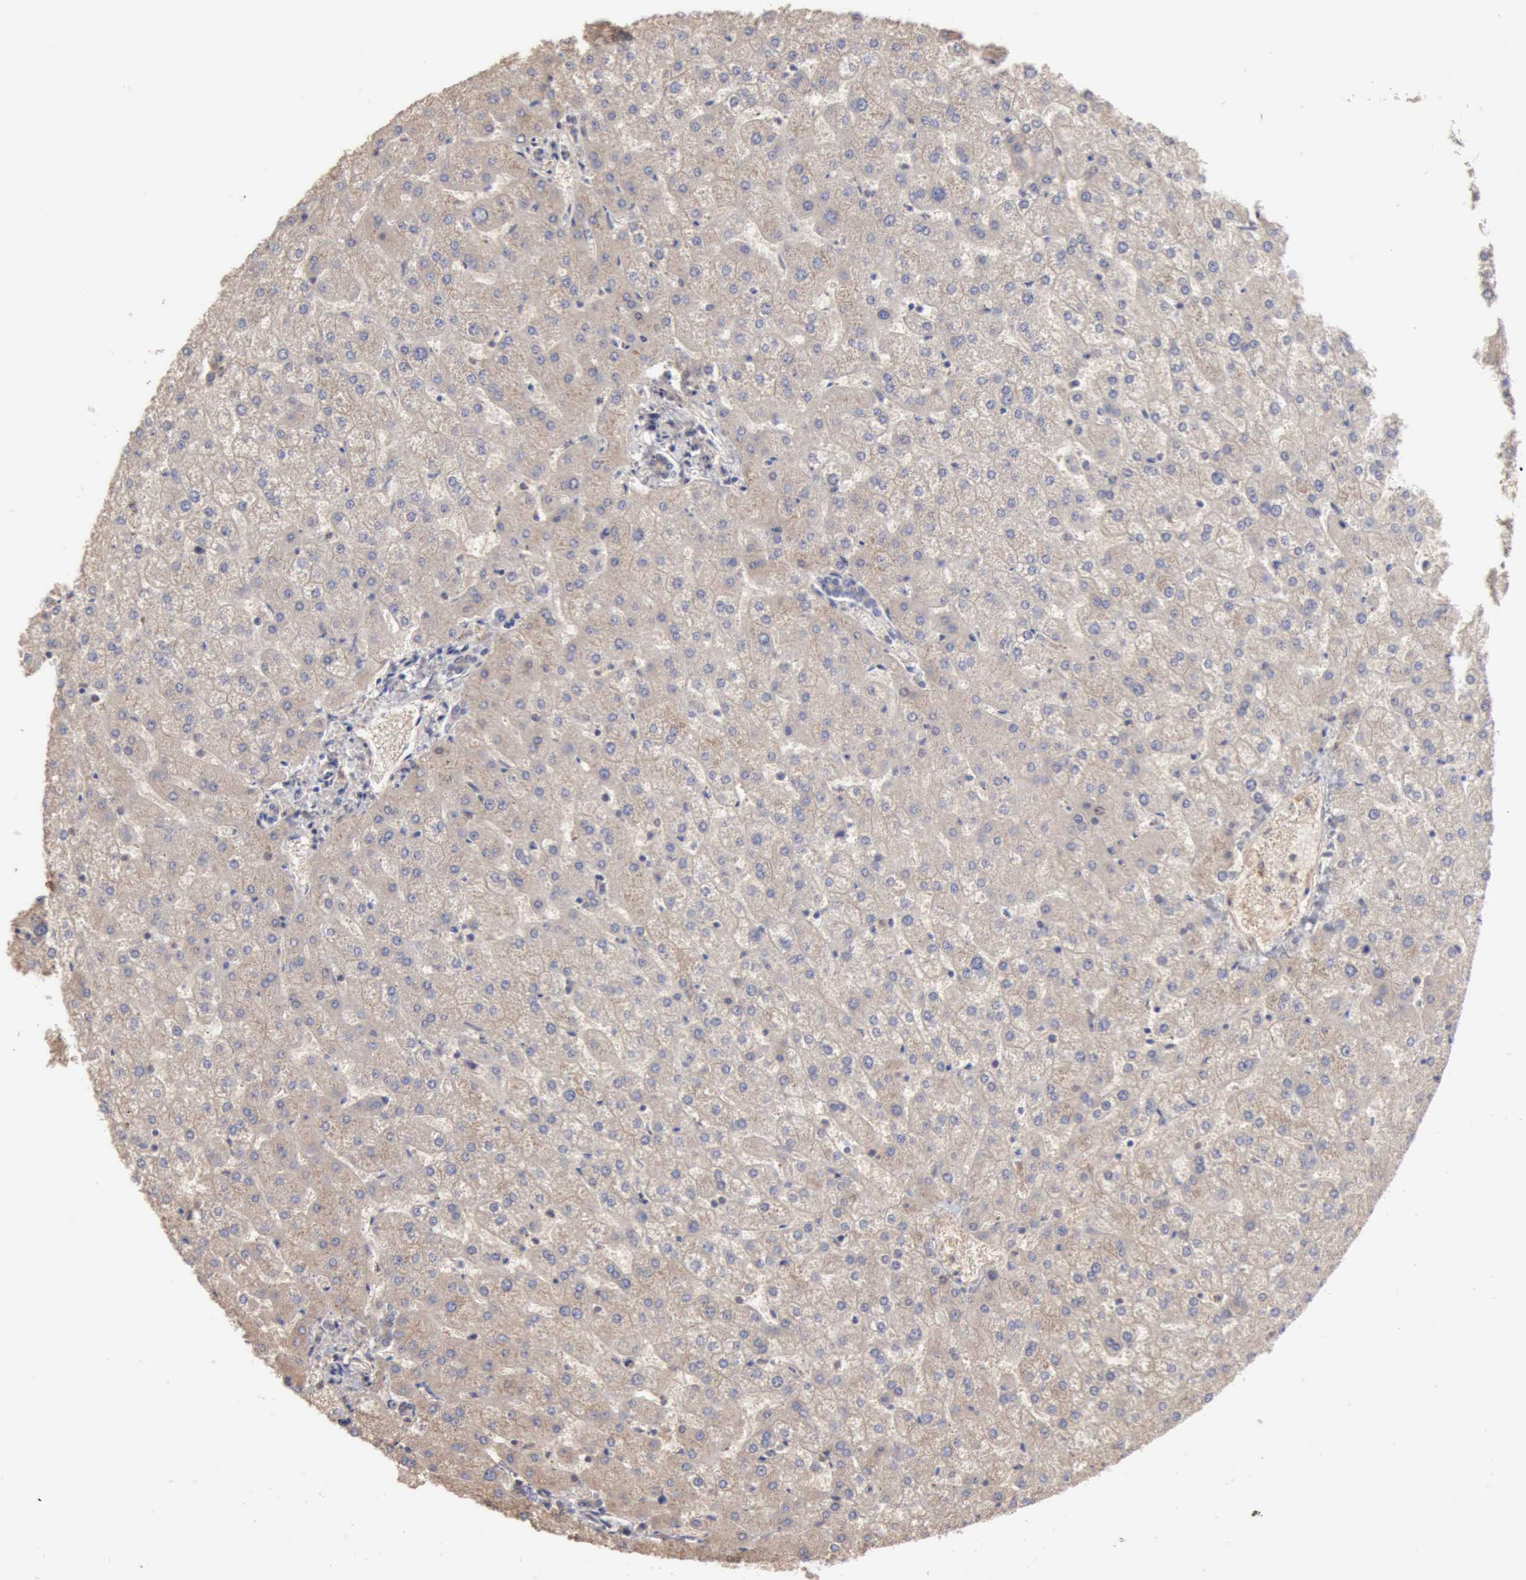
{"staining": {"intensity": "negative", "quantity": "none", "location": "none"}, "tissue": "liver", "cell_type": "Cholangiocytes", "image_type": "normal", "snomed": [{"axis": "morphology", "description": "Normal tissue, NOS"}, {"axis": "topography", "description": "Liver"}], "caption": "Liver was stained to show a protein in brown. There is no significant expression in cholangiocytes. (Immunohistochemistry, brightfield microscopy, high magnification).", "gene": "SERPINA1", "patient": {"sex": "female", "age": 32}}